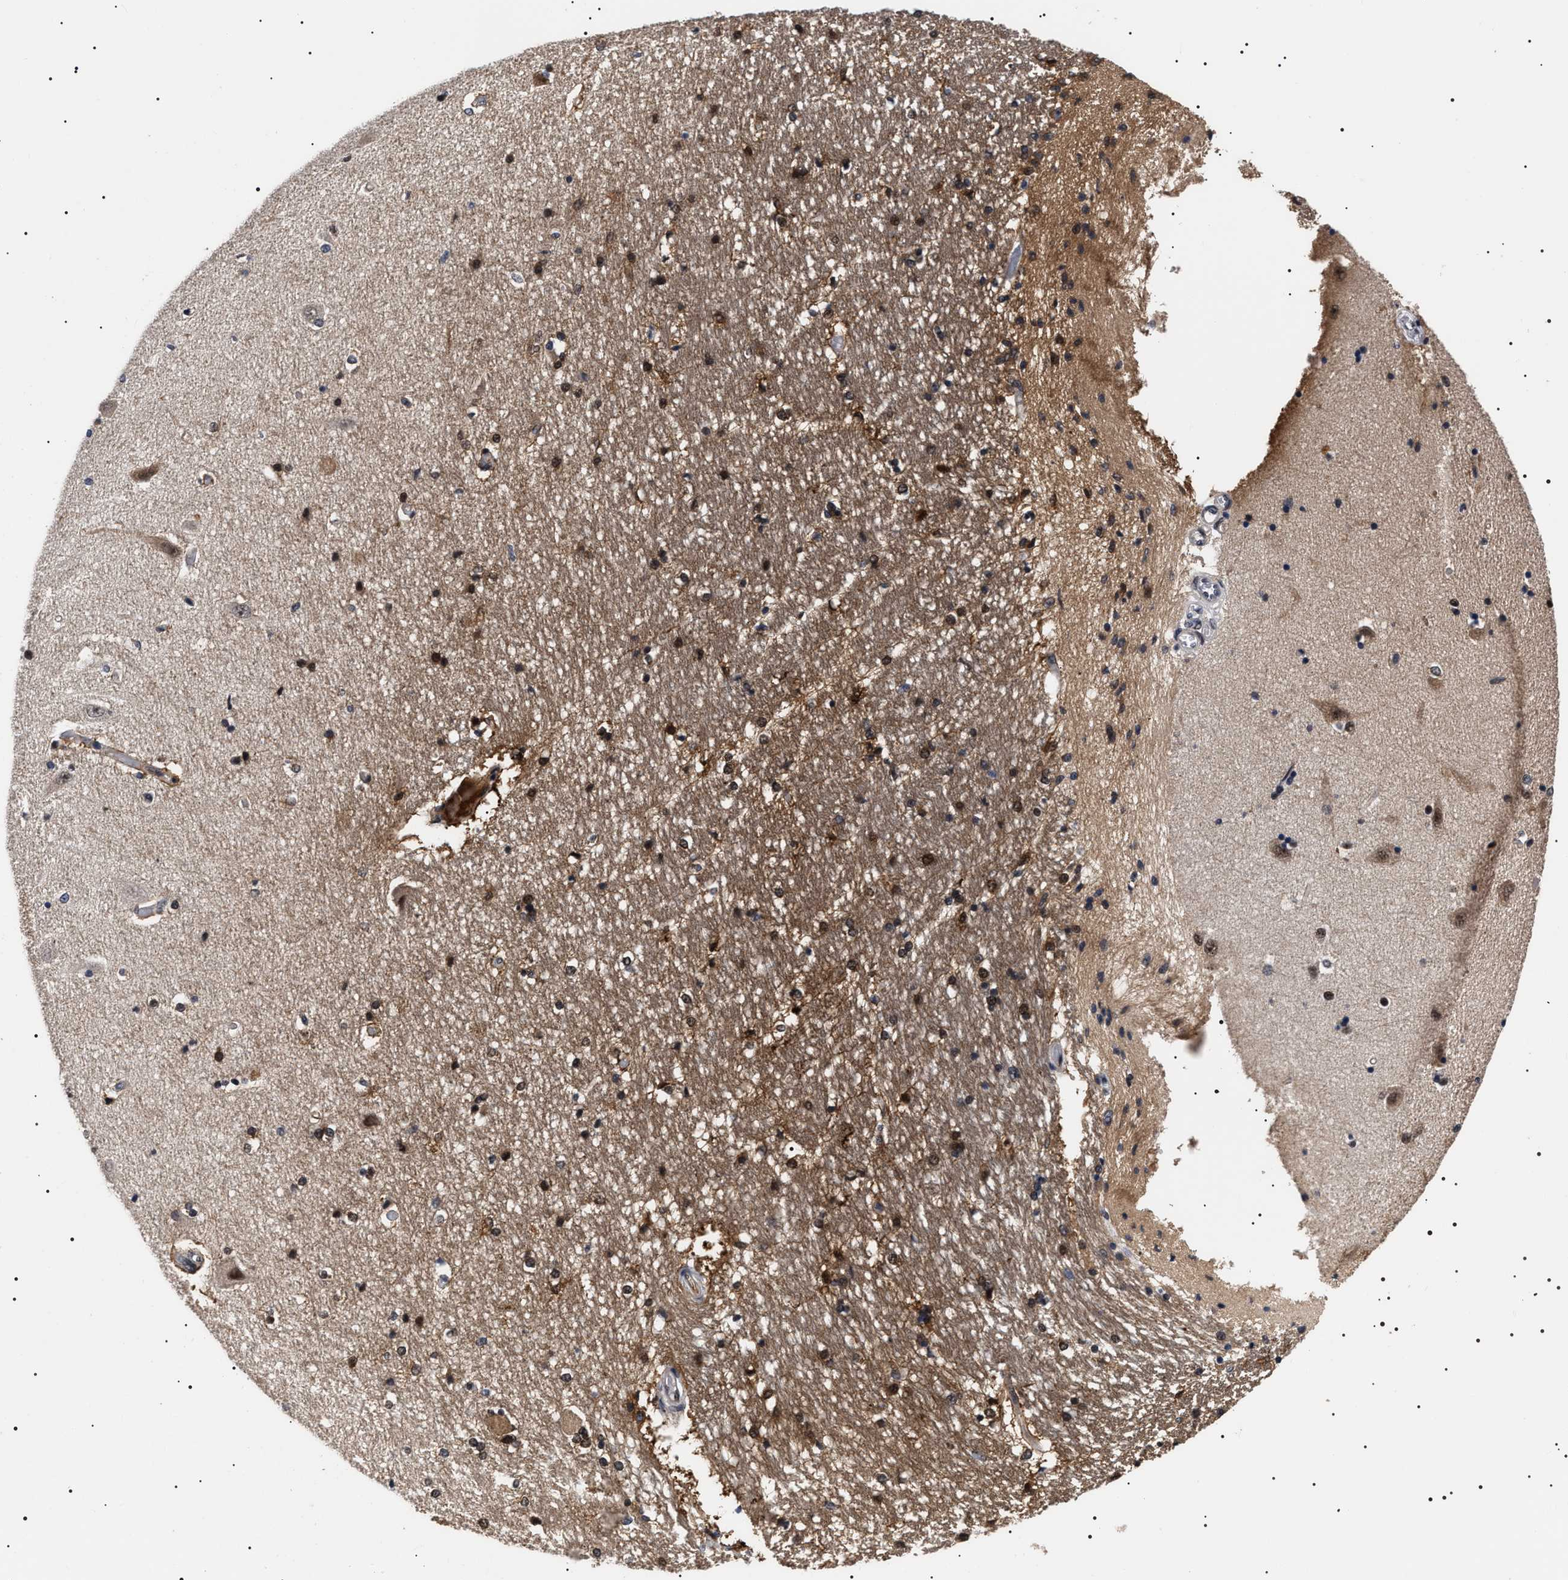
{"staining": {"intensity": "strong", "quantity": "25%-75%", "location": "nuclear"}, "tissue": "hippocampus", "cell_type": "Glial cells", "image_type": "normal", "snomed": [{"axis": "morphology", "description": "Normal tissue, NOS"}, {"axis": "topography", "description": "Hippocampus"}], "caption": "High-magnification brightfield microscopy of benign hippocampus stained with DAB (3,3'-diaminobenzidine) (brown) and counterstained with hematoxylin (blue). glial cells exhibit strong nuclear staining is present in approximately25%-75% of cells.", "gene": "CAAP1", "patient": {"sex": "male", "age": 45}}